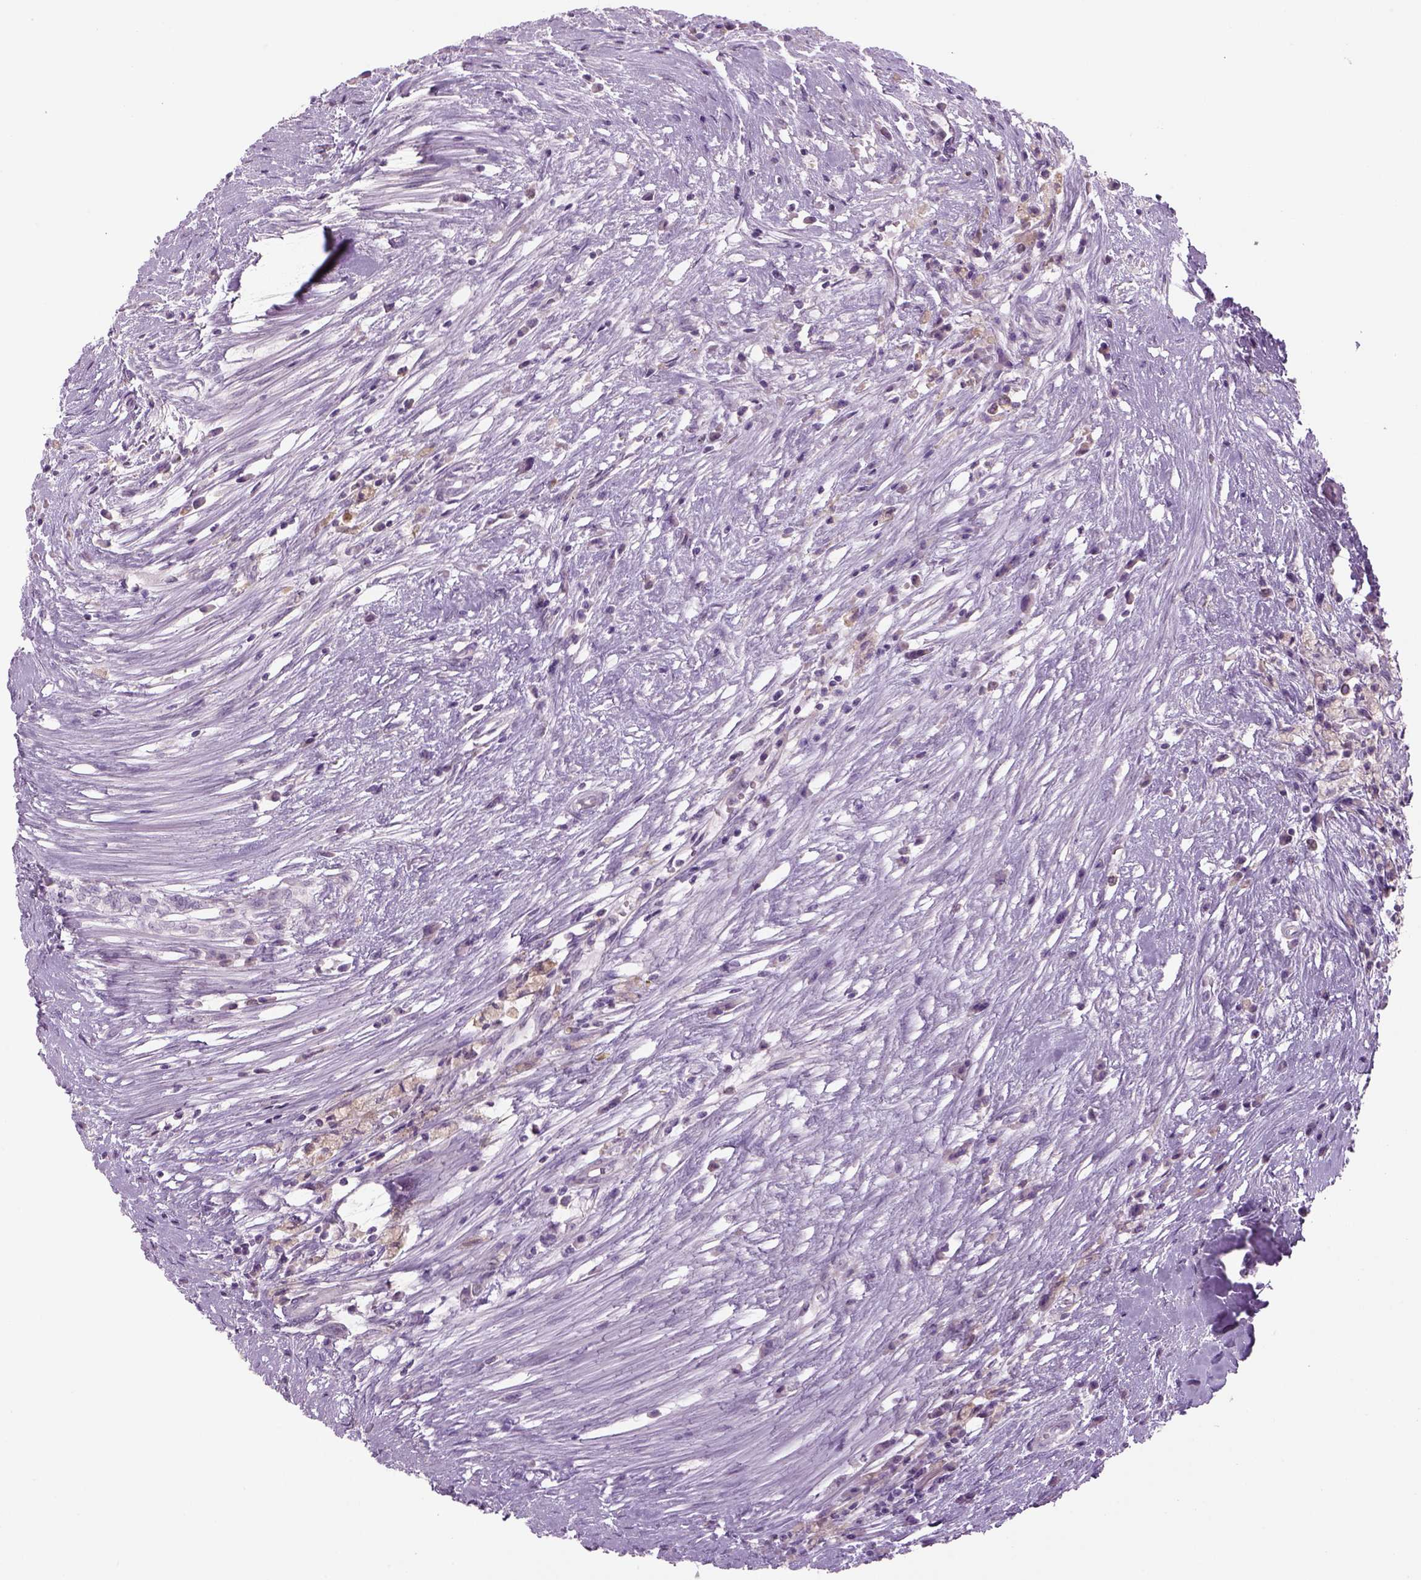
{"staining": {"intensity": "negative", "quantity": "none", "location": "none"}, "tissue": "testis cancer", "cell_type": "Tumor cells", "image_type": "cancer", "snomed": [{"axis": "morphology", "description": "Carcinoma, Embryonal, NOS"}, {"axis": "topography", "description": "Testis"}], "caption": "This is an immunohistochemistry image of human testis cancer. There is no staining in tumor cells.", "gene": "MDH1B", "patient": {"sex": "male", "age": 37}}